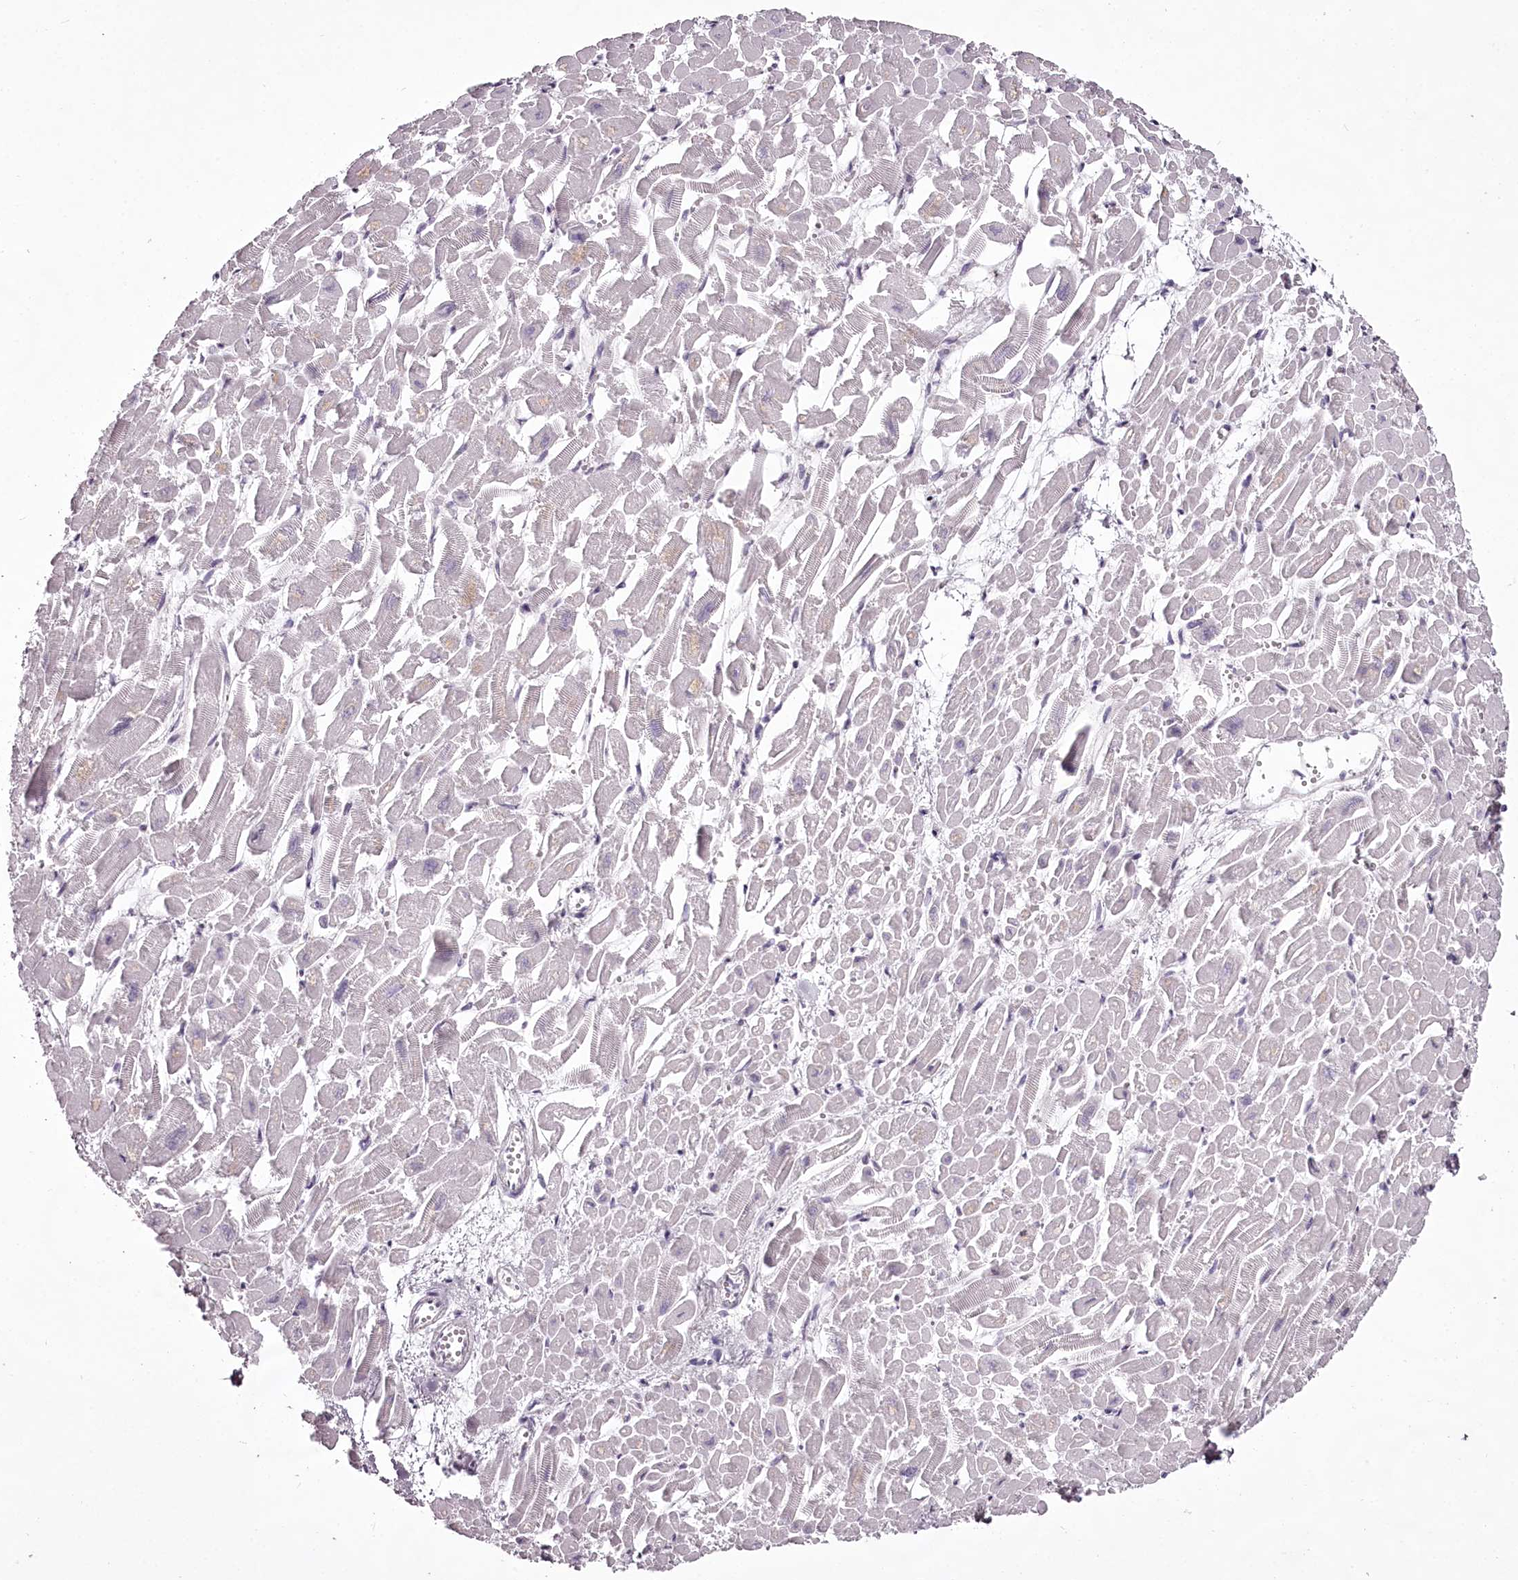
{"staining": {"intensity": "negative", "quantity": "none", "location": "none"}, "tissue": "heart muscle", "cell_type": "Cardiomyocytes", "image_type": "normal", "snomed": [{"axis": "morphology", "description": "Normal tissue, NOS"}, {"axis": "topography", "description": "Heart"}], "caption": "The histopathology image exhibits no staining of cardiomyocytes in normal heart muscle. (DAB (3,3'-diaminobenzidine) immunohistochemistry, high magnification).", "gene": "C1orf56", "patient": {"sex": "male", "age": 54}}